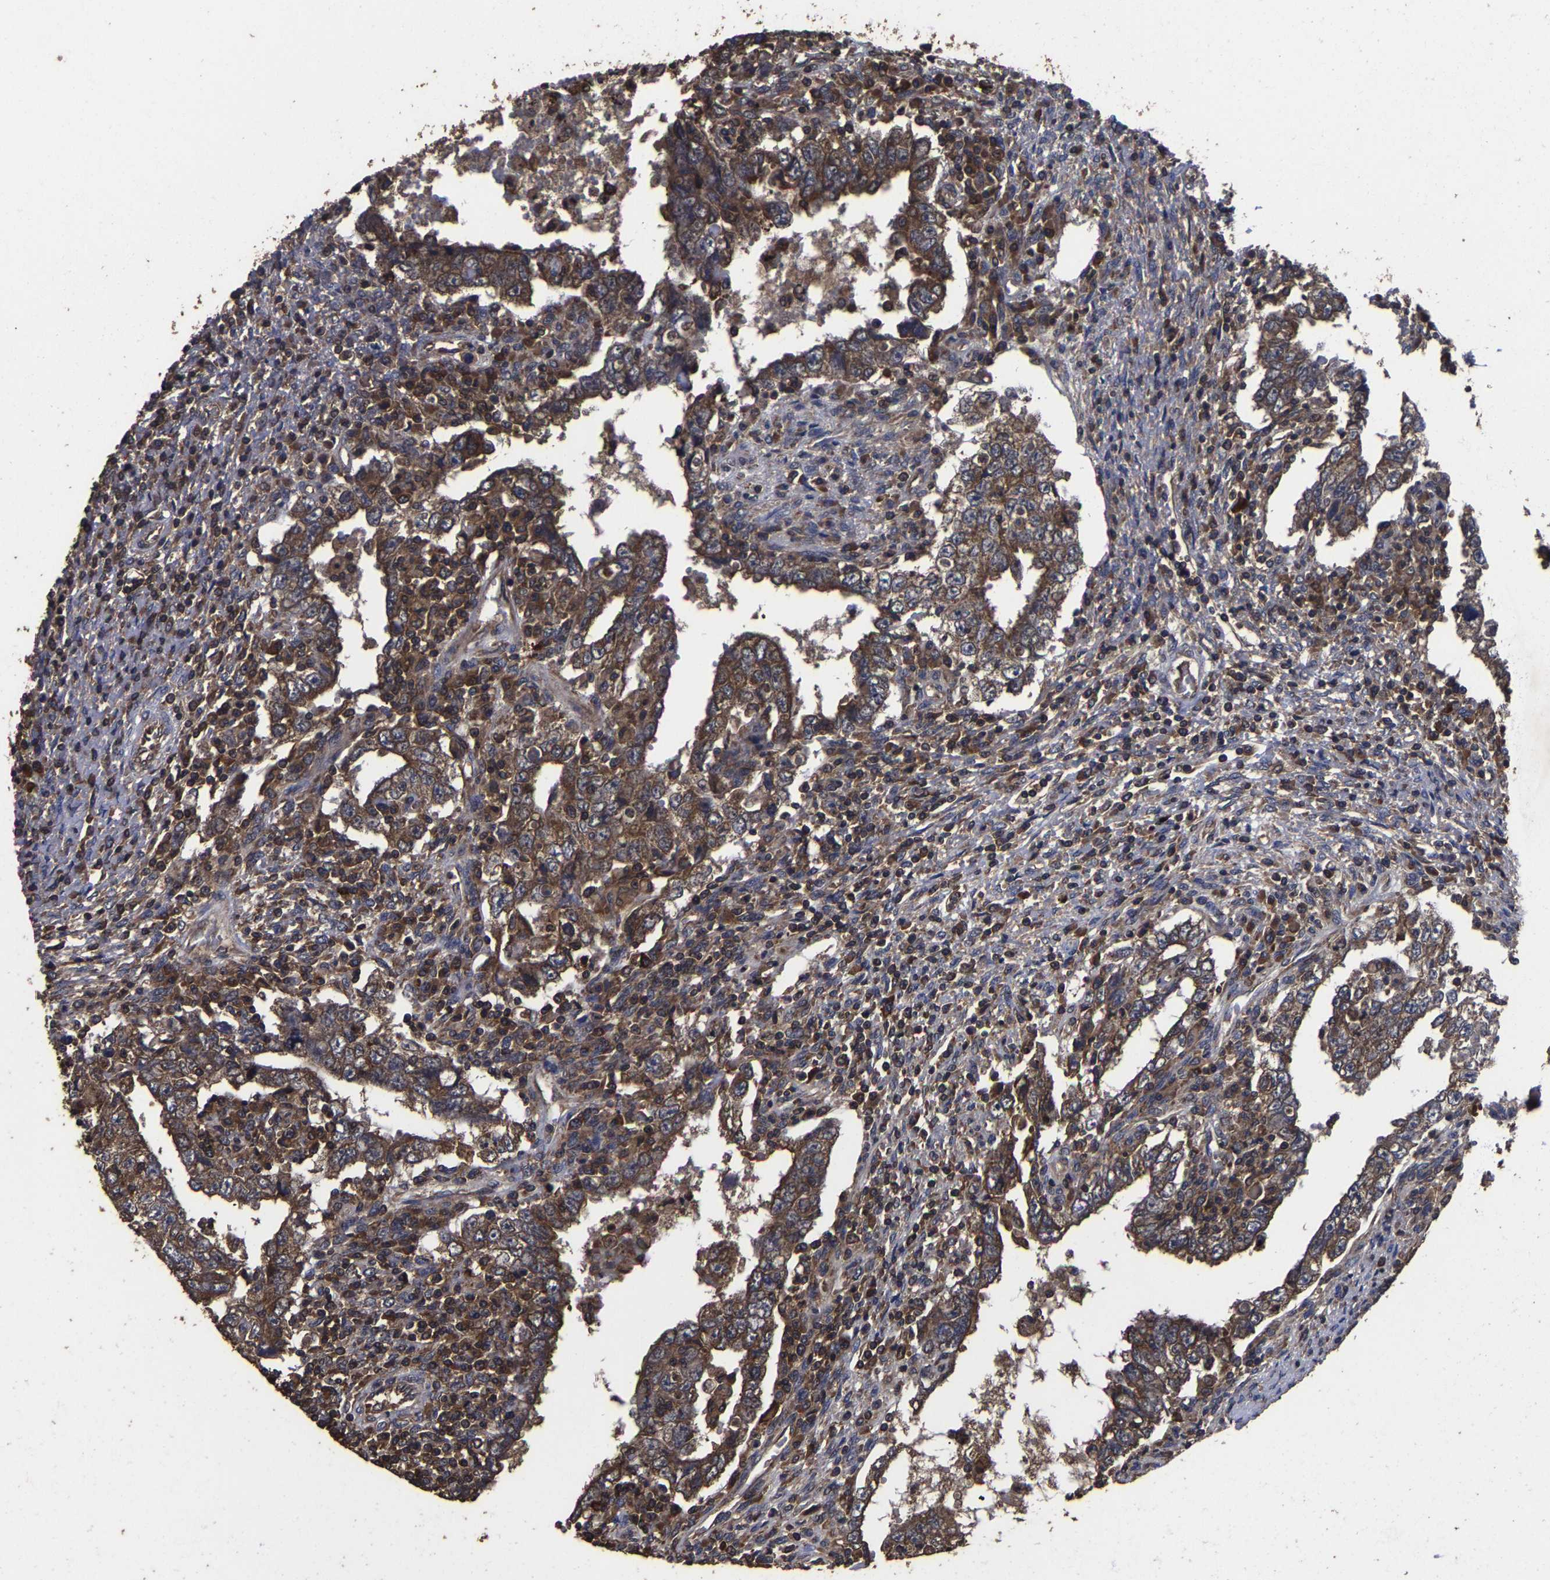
{"staining": {"intensity": "strong", "quantity": ">75%", "location": "cytoplasmic/membranous"}, "tissue": "testis cancer", "cell_type": "Tumor cells", "image_type": "cancer", "snomed": [{"axis": "morphology", "description": "Carcinoma, Embryonal, NOS"}, {"axis": "topography", "description": "Testis"}], "caption": "There is high levels of strong cytoplasmic/membranous expression in tumor cells of testis embryonal carcinoma, as demonstrated by immunohistochemical staining (brown color).", "gene": "ITCH", "patient": {"sex": "male", "age": 26}}